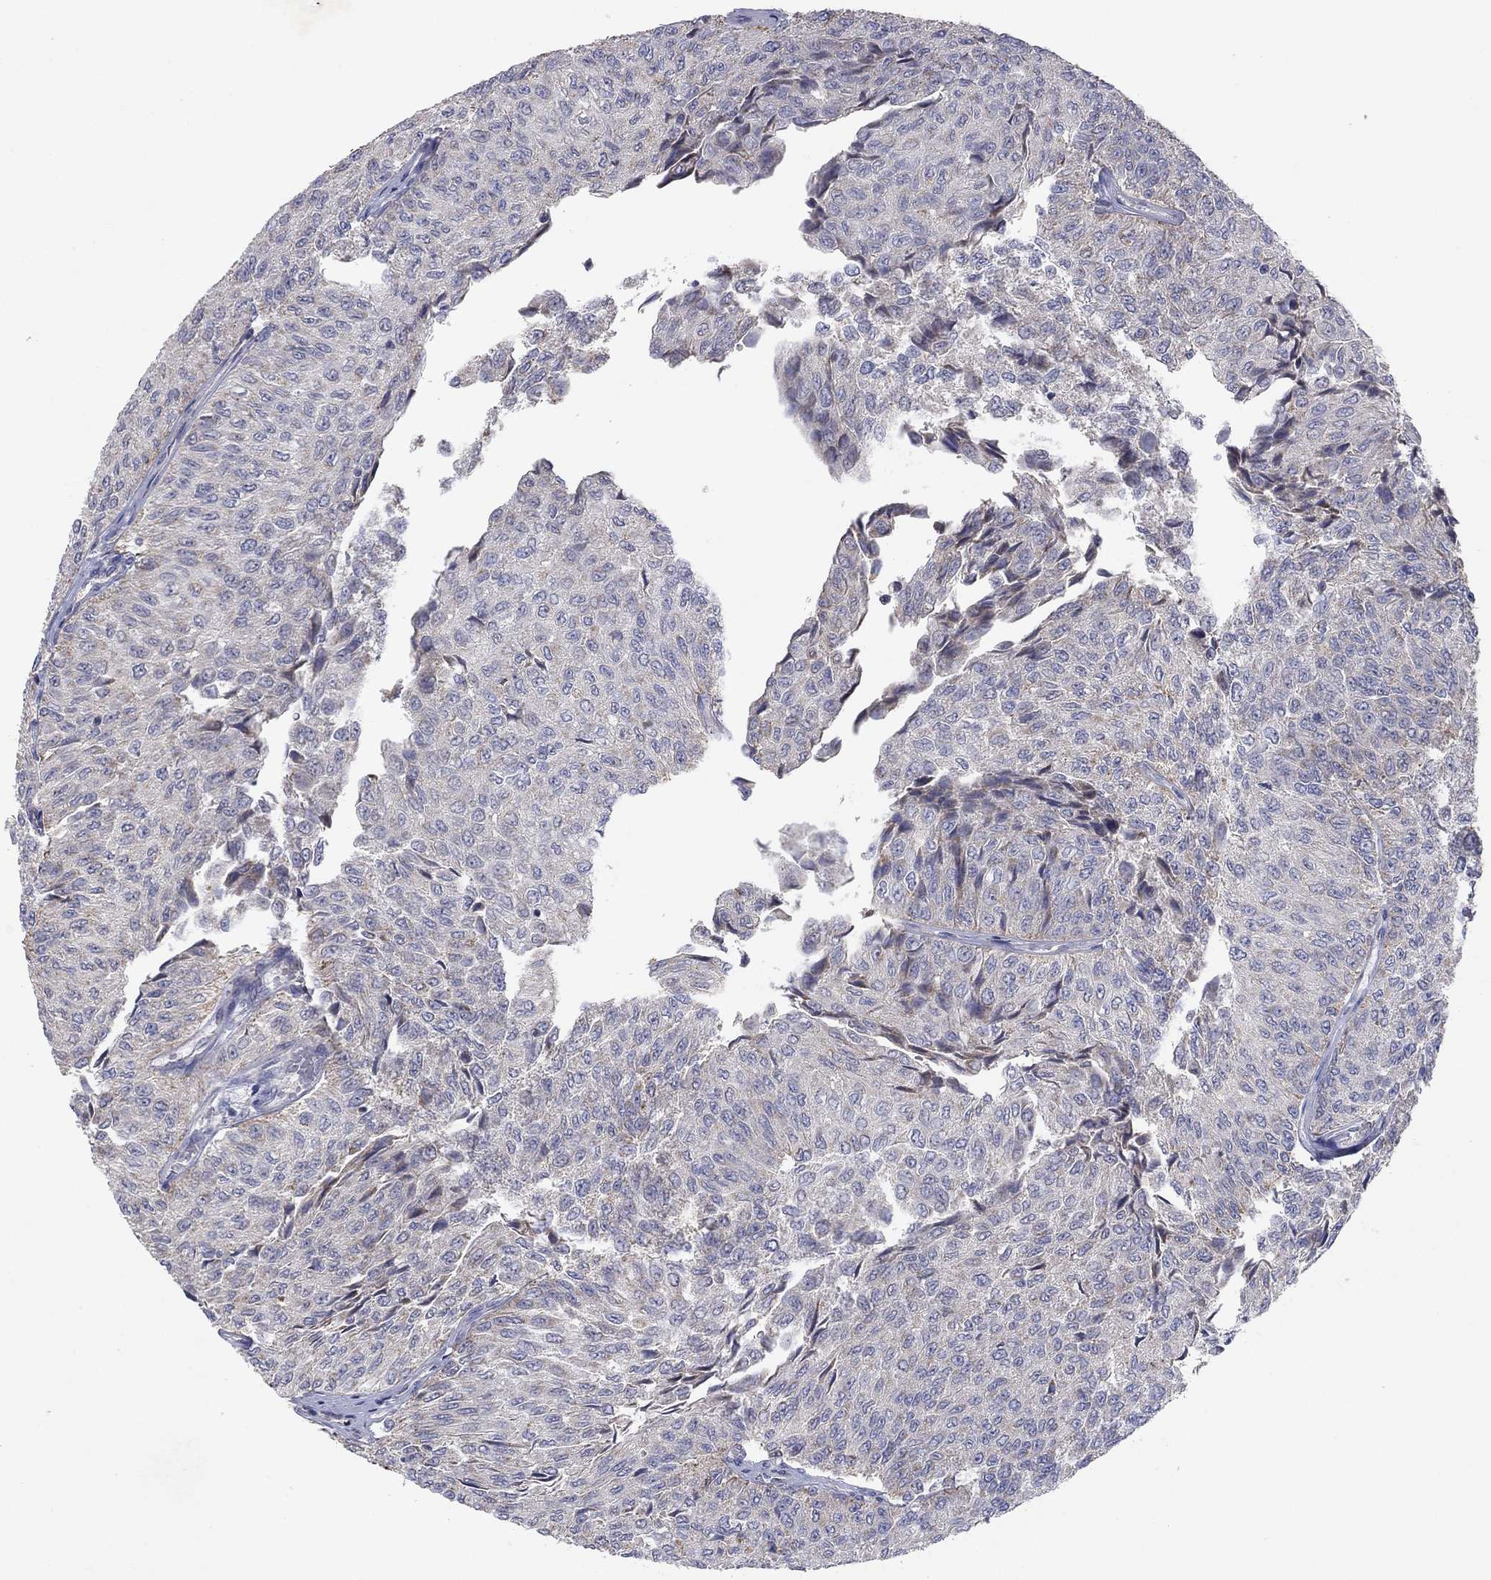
{"staining": {"intensity": "negative", "quantity": "none", "location": "none"}, "tissue": "urothelial cancer", "cell_type": "Tumor cells", "image_type": "cancer", "snomed": [{"axis": "morphology", "description": "Urothelial carcinoma, Low grade"}, {"axis": "topography", "description": "Urinary bladder"}], "caption": "IHC photomicrograph of neoplastic tissue: human urothelial cancer stained with DAB reveals no significant protein expression in tumor cells. The staining is performed using DAB brown chromogen with nuclei counter-stained in using hematoxylin.", "gene": "PTGDS", "patient": {"sex": "male", "age": 78}}